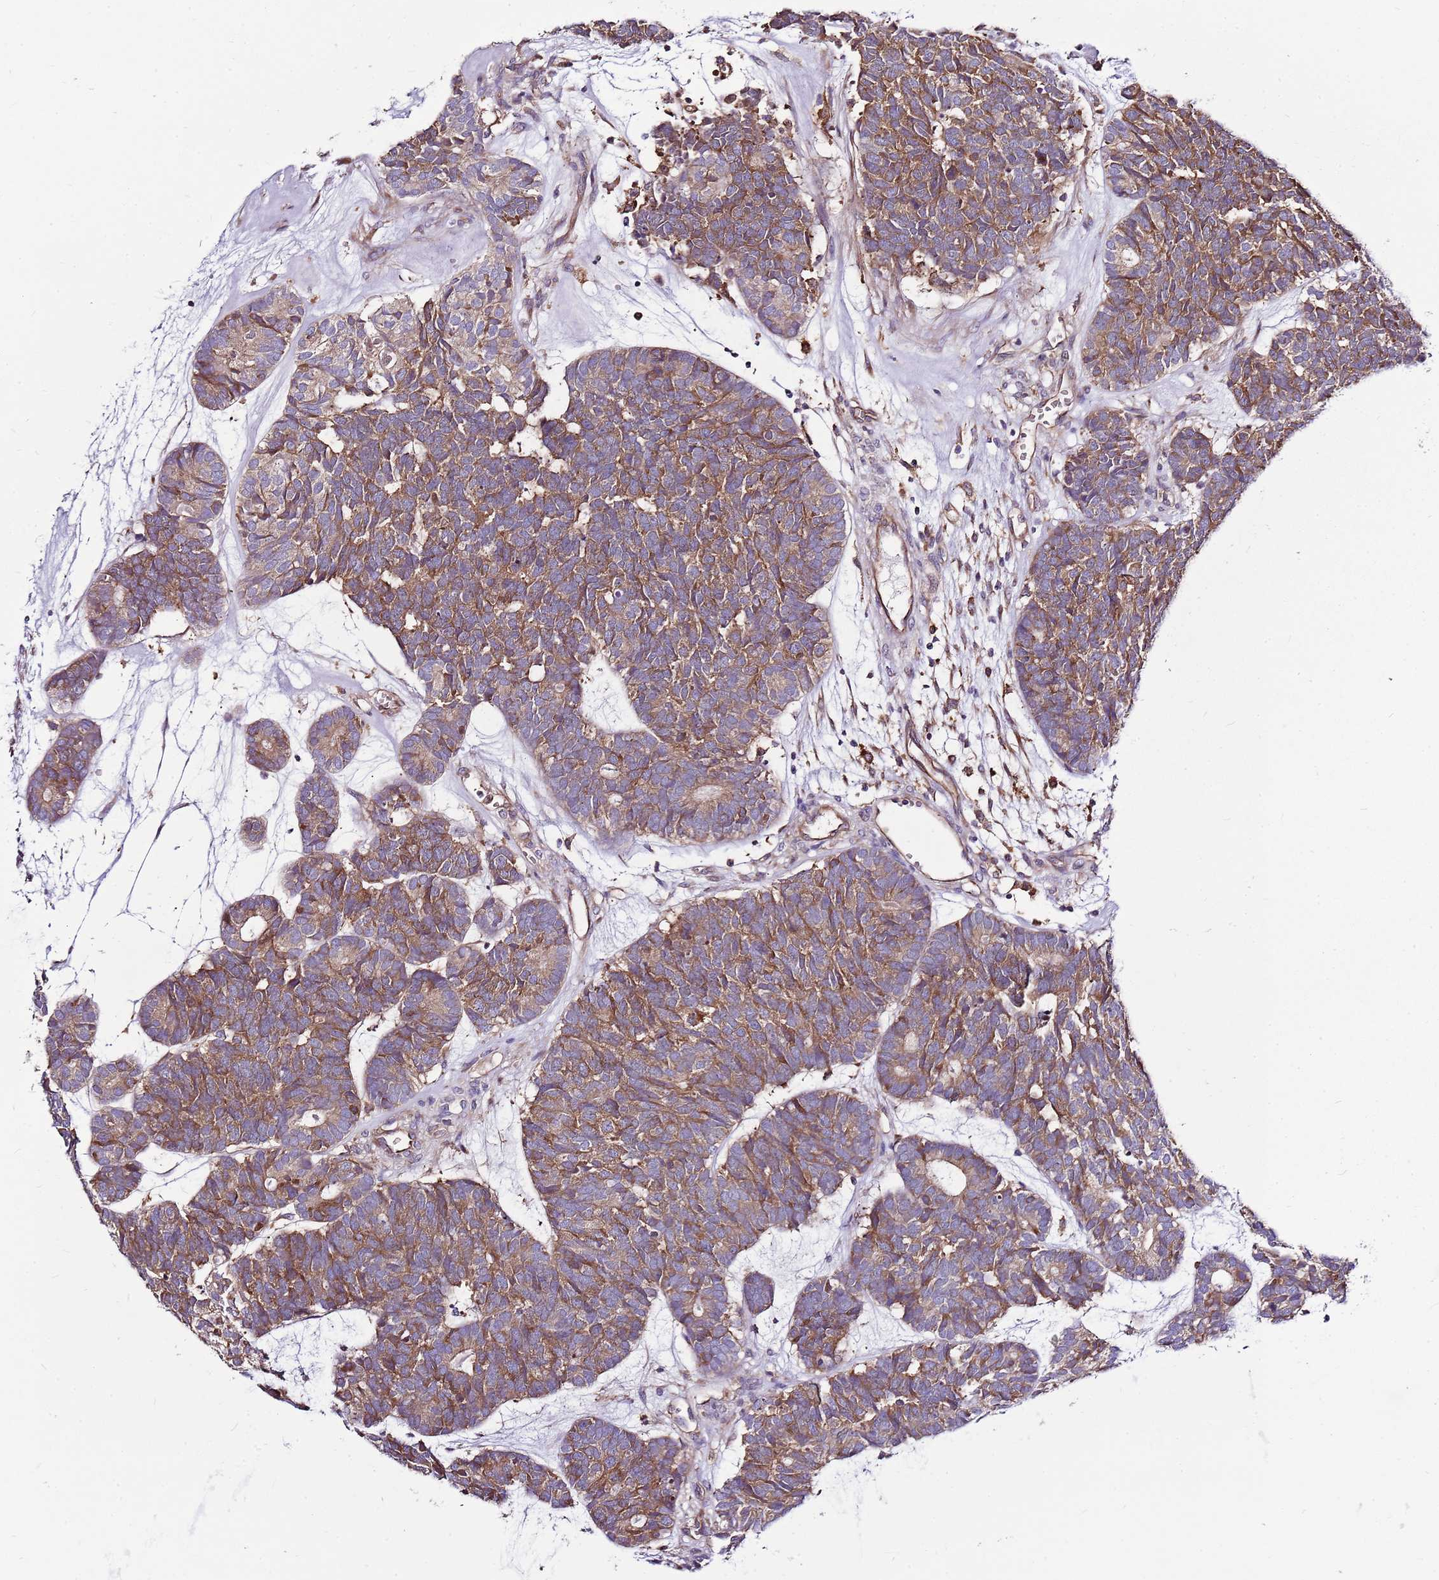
{"staining": {"intensity": "moderate", "quantity": ">75%", "location": "cytoplasmic/membranous"}, "tissue": "head and neck cancer", "cell_type": "Tumor cells", "image_type": "cancer", "snomed": [{"axis": "morphology", "description": "Adenocarcinoma, NOS"}, {"axis": "topography", "description": "Head-Neck"}], "caption": "This is a histology image of IHC staining of head and neck cancer, which shows moderate expression in the cytoplasmic/membranous of tumor cells.", "gene": "ATXN2L", "patient": {"sex": "female", "age": 81}}